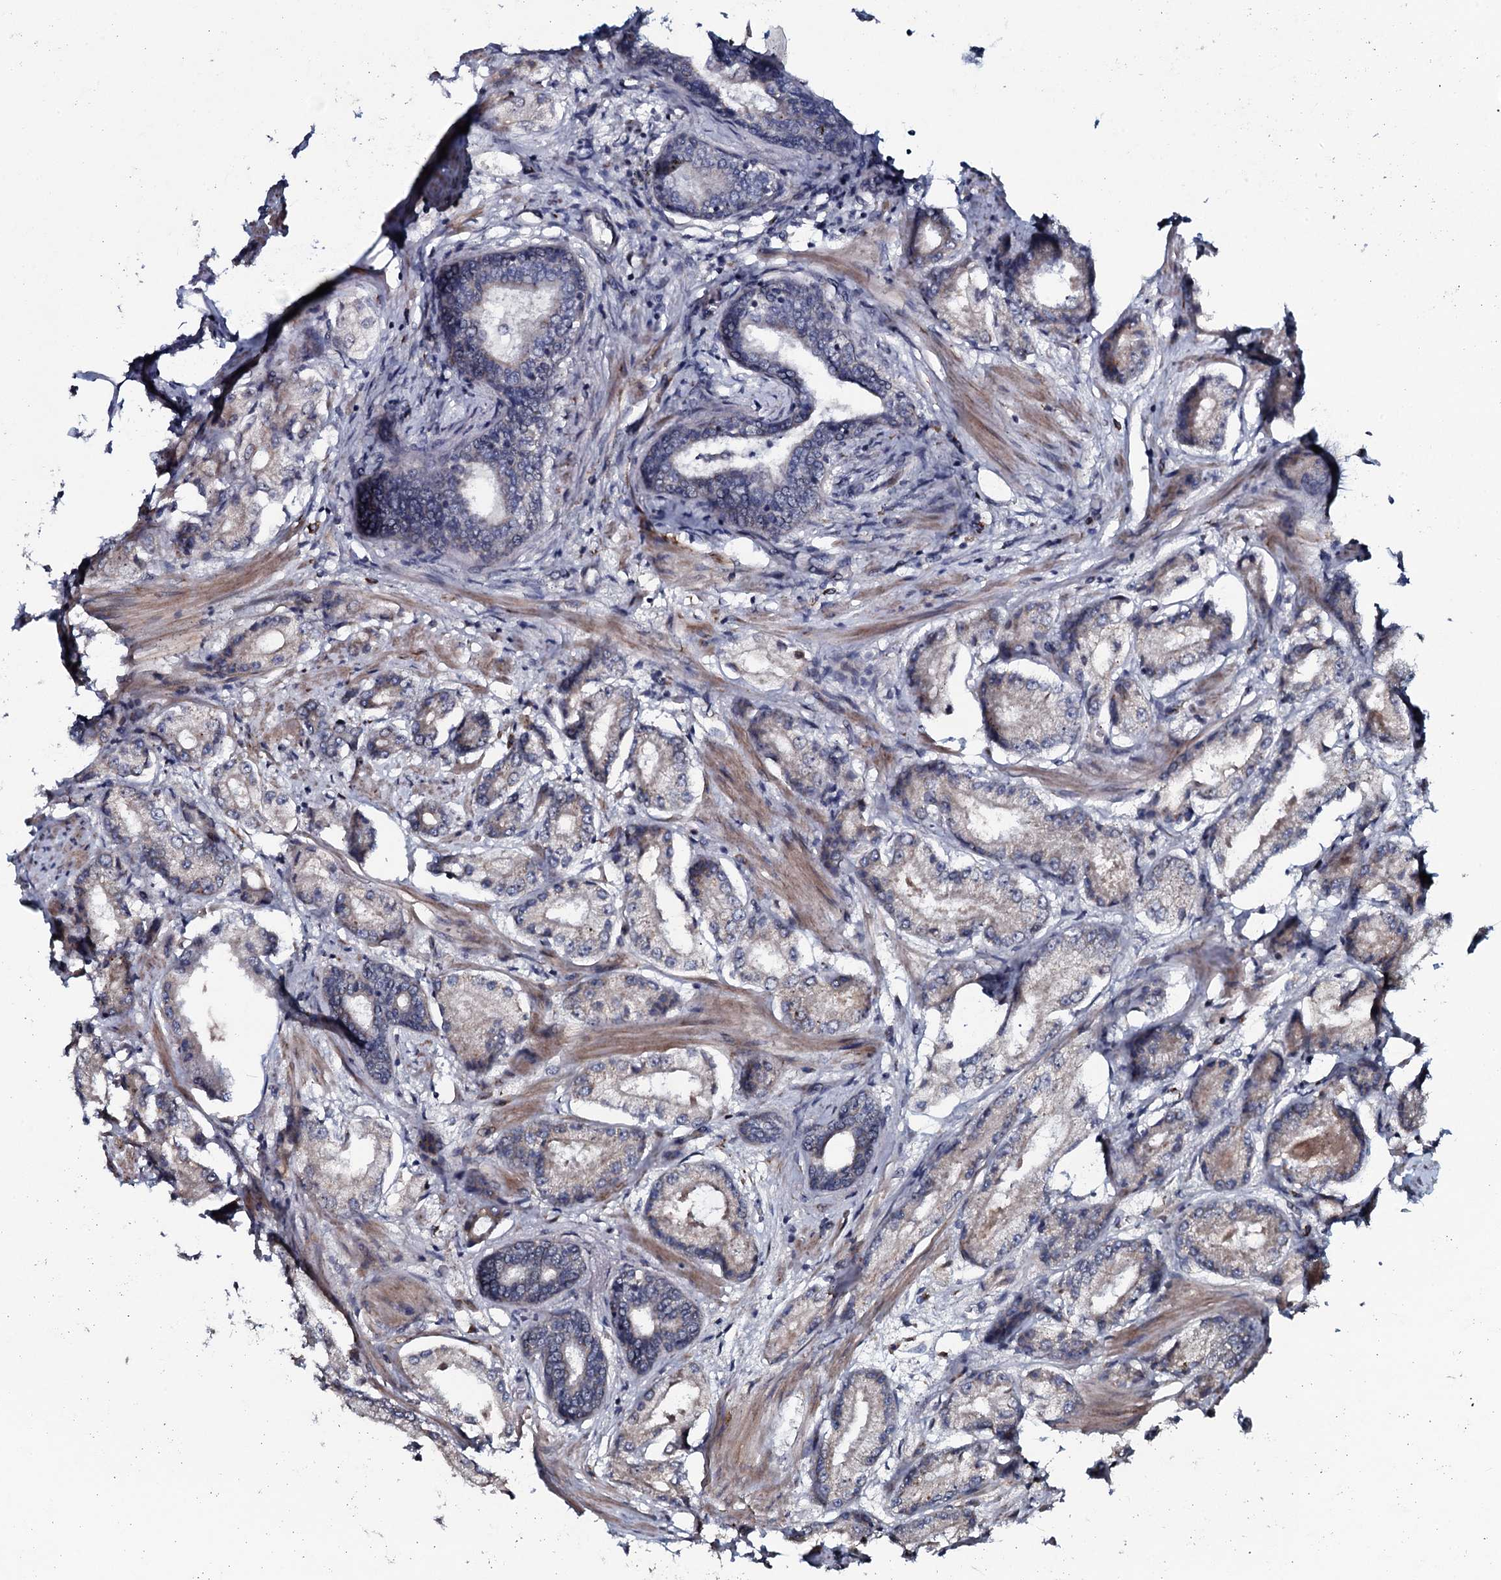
{"staining": {"intensity": "negative", "quantity": "none", "location": "none"}, "tissue": "prostate cancer", "cell_type": "Tumor cells", "image_type": "cancer", "snomed": [{"axis": "morphology", "description": "Adenocarcinoma, High grade"}, {"axis": "topography", "description": "Prostate"}], "caption": "An immunohistochemistry (IHC) photomicrograph of adenocarcinoma (high-grade) (prostate) is shown. There is no staining in tumor cells of adenocarcinoma (high-grade) (prostate).", "gene": "KCTD4", "patient": {"sex": "male", "age": 59}}